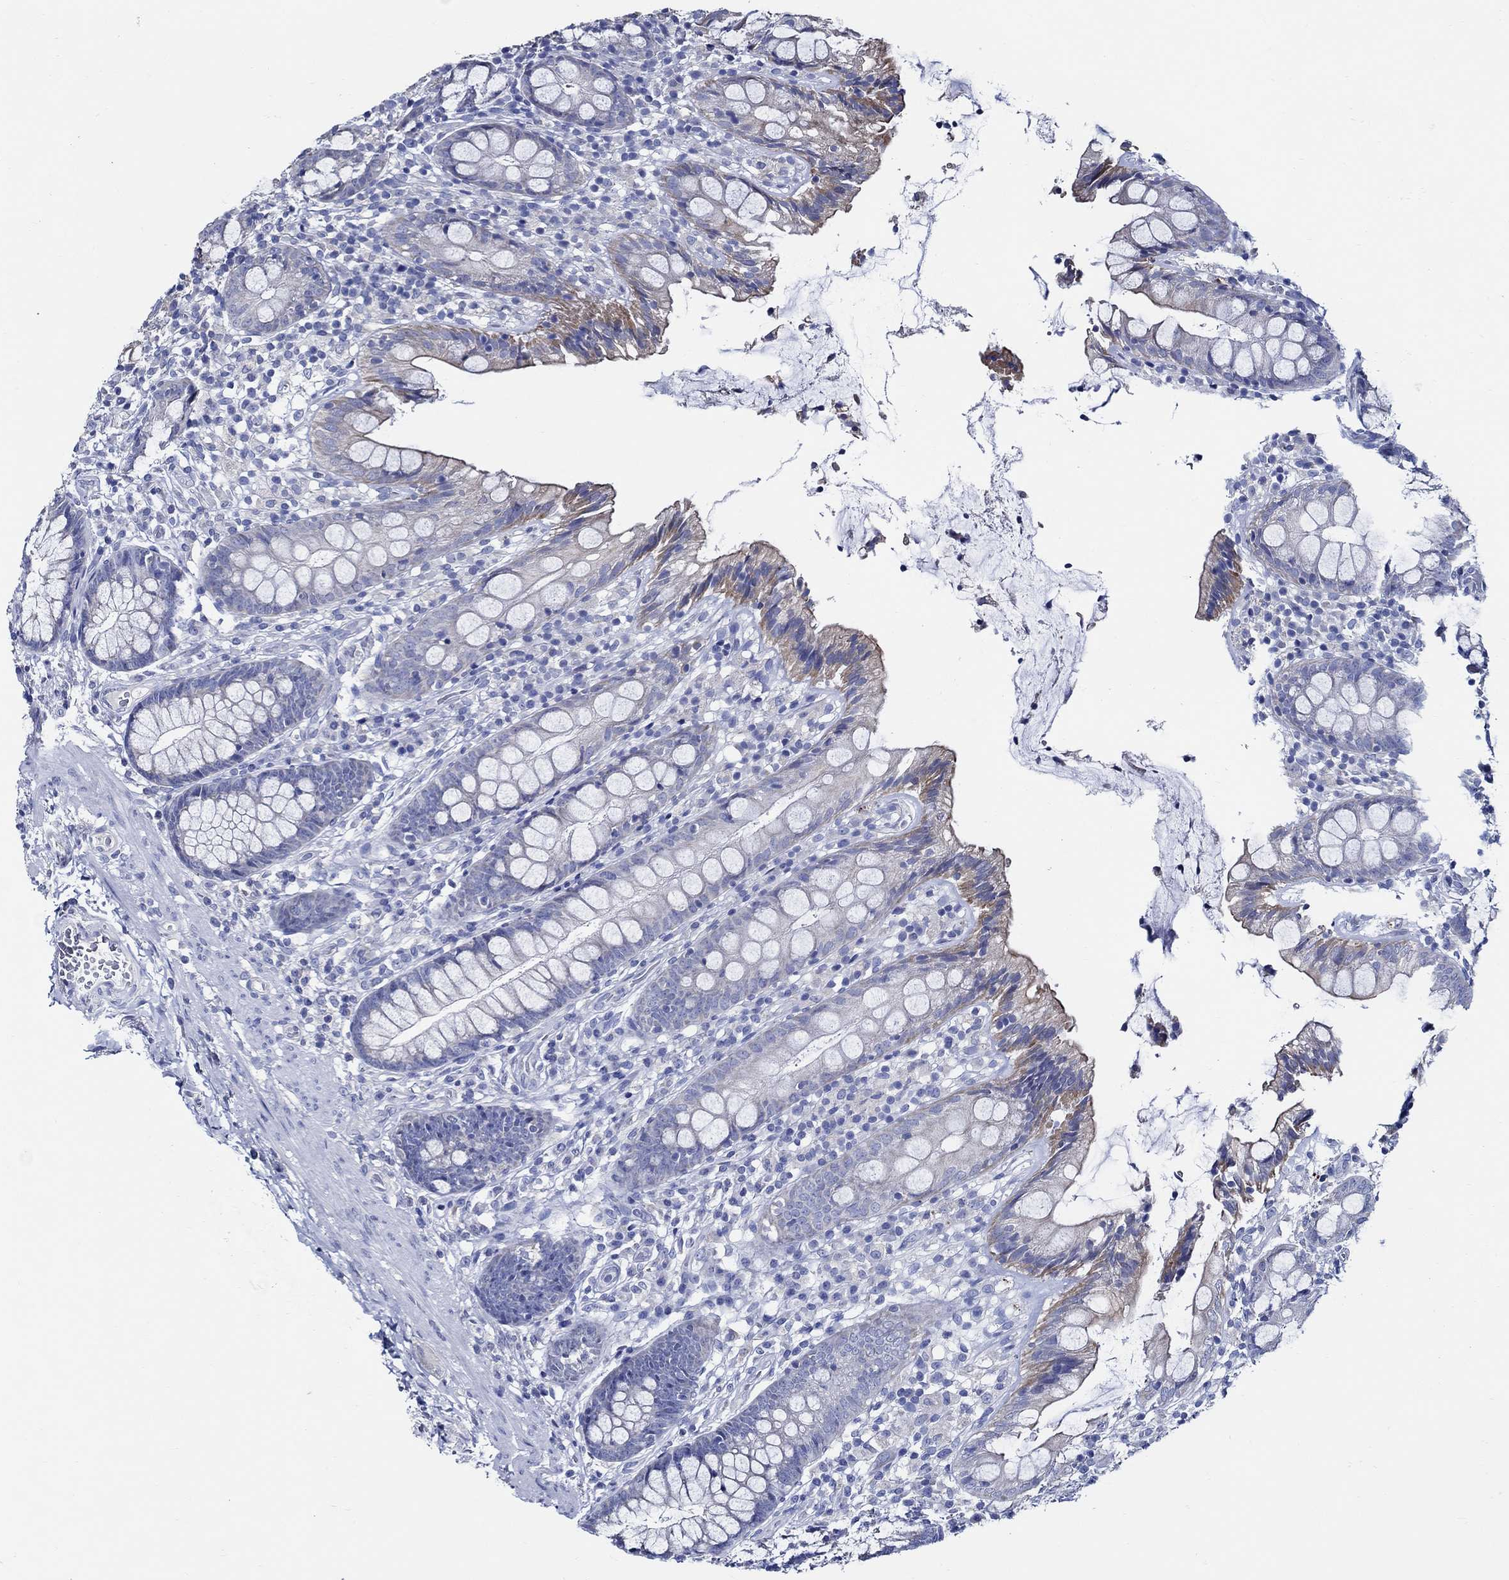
{"staining": {"intensity": "negative", "quantity": "none", "location": "none"}, "tissue": "colon", "cell_type": "Endothelial cells", "image_type": "normal", "snomed": [{"axis": "morphology", "description": "Normal tissue, NOS"}, {"axis": "topography", "description": "Colon"}], "caption": "The micrograph reveals no staining of endothelial cells in benign colon. (DAB (3,3'-diaminobenzidine) immunohistochemistry (IHC), high magnification).", "gene": "SKOR1", "patient": {"sex": "female", "age": 86}}